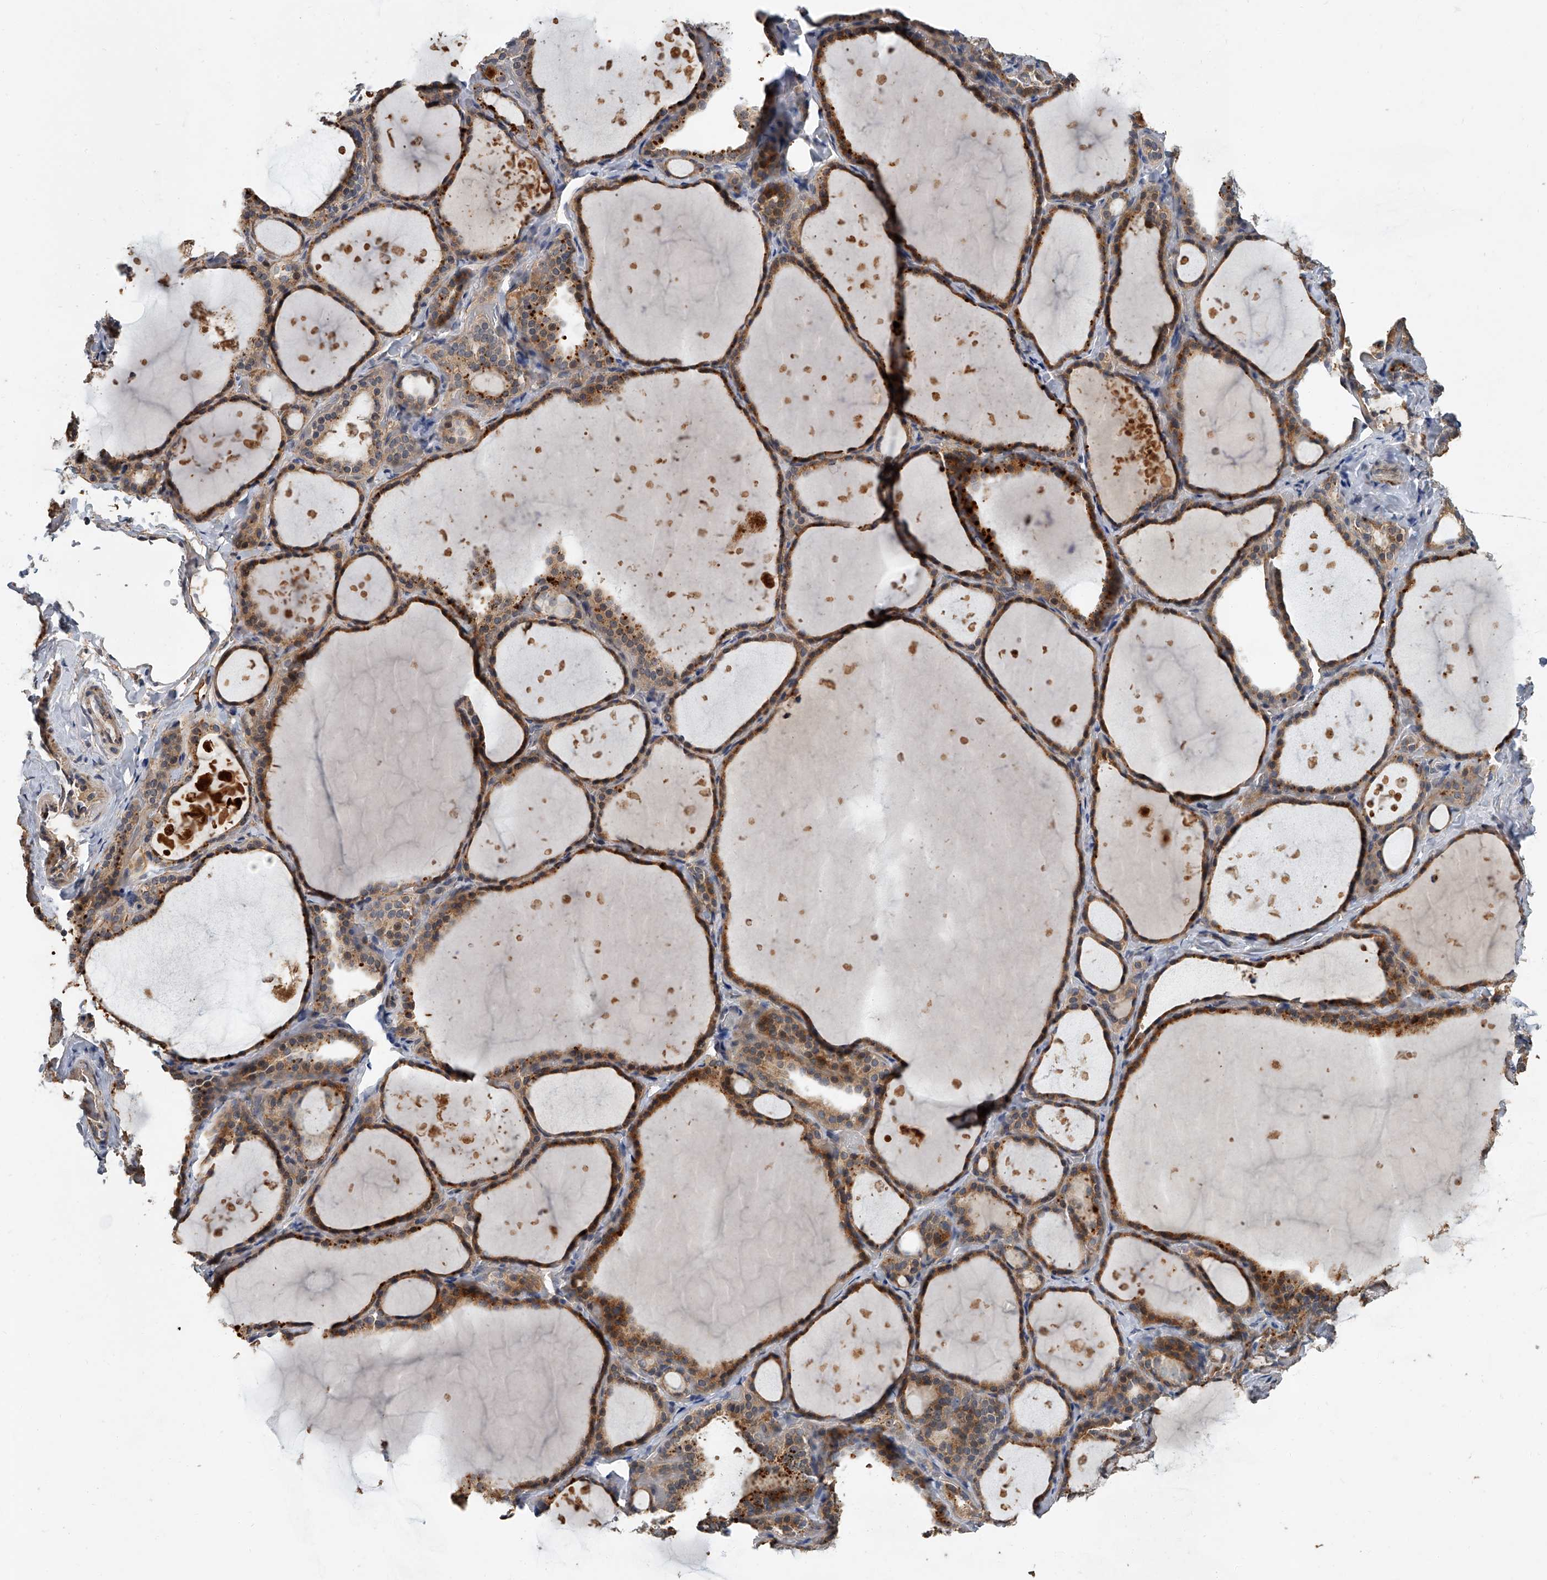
{"staining": {"intensity": "moderate", "quantity": ">75%", "location": "cytoplasmic/membranous"}, "tissue": "thyroid gland", "cell_type": "Glandular cells", "image_type": "normal", "snomed": [{"axis": "morphology", "description": "Normal tissue, NOS"}, {"axis": "topography", "description": "Thyroid gland"}], "caption": "Approximately >75% of glandular cells in benign thyroid gland reveal moderate cytoplasmic/membranous protein staining as visualized by brown immunohistochemical staining.", "gene": "JAG2", "patient": {"sex": "female", "age": 44}}